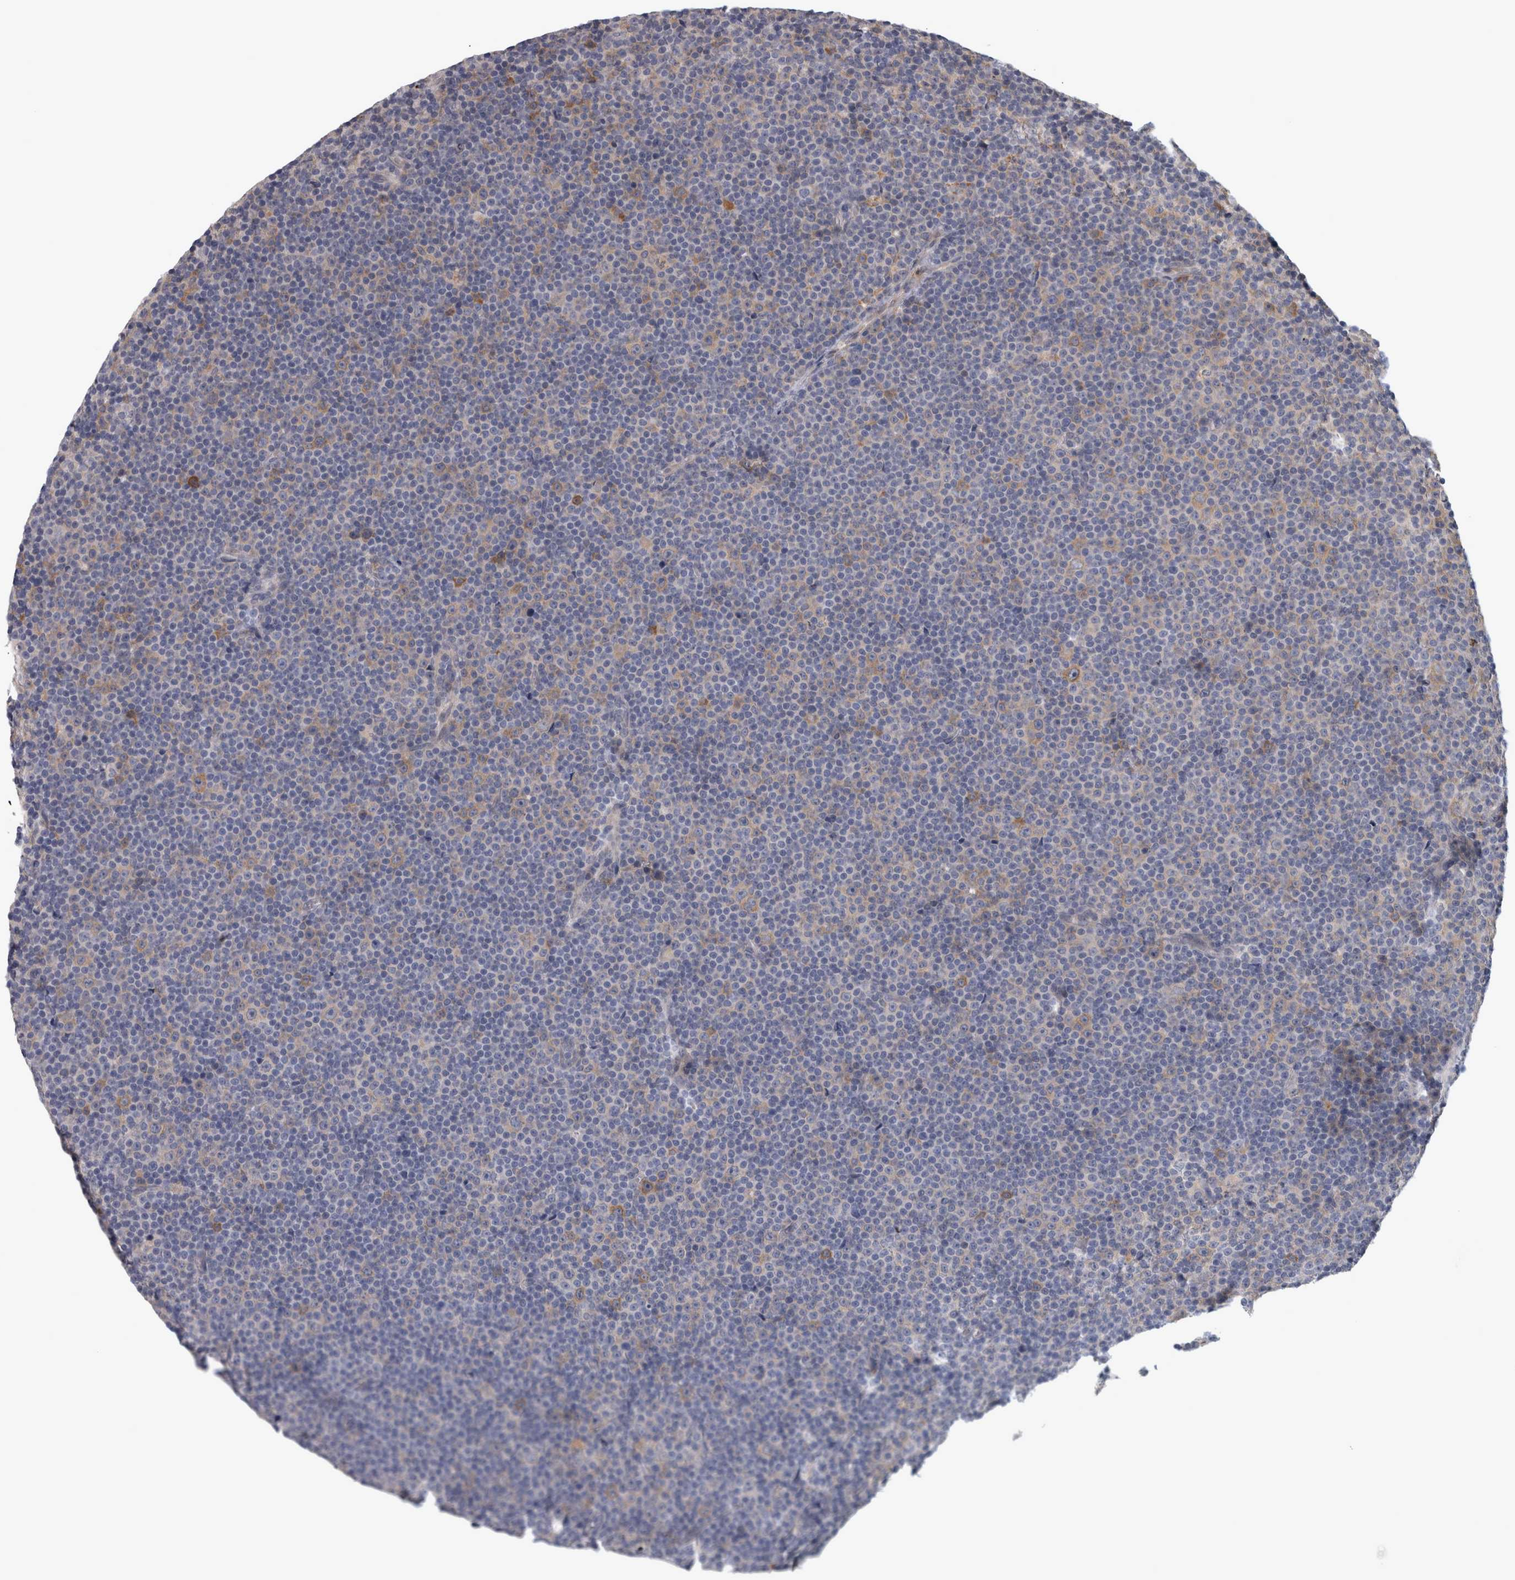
{"staining": {"intensity": "weak", "quantity": "<25%", "location": "cytoplasmic/membranous"}, "tissue": "lymphoma", "cell_type": "Tumor cells", "image_type": "cancer", "snomed": [{"axis": "morphology", "description": "Malignant lymphoma, non-Hodgkin's type, Low grade"}, {"axis": "topography", "description": "Lymph node"}], "caption": "Low-grade malignant lymphoma, non-Hodgkin's type stained for a protein using IHC exhibits no positivity tumor cells.", "gene": "PRKCI", "patient": {"sex": "female", "age": 67}}